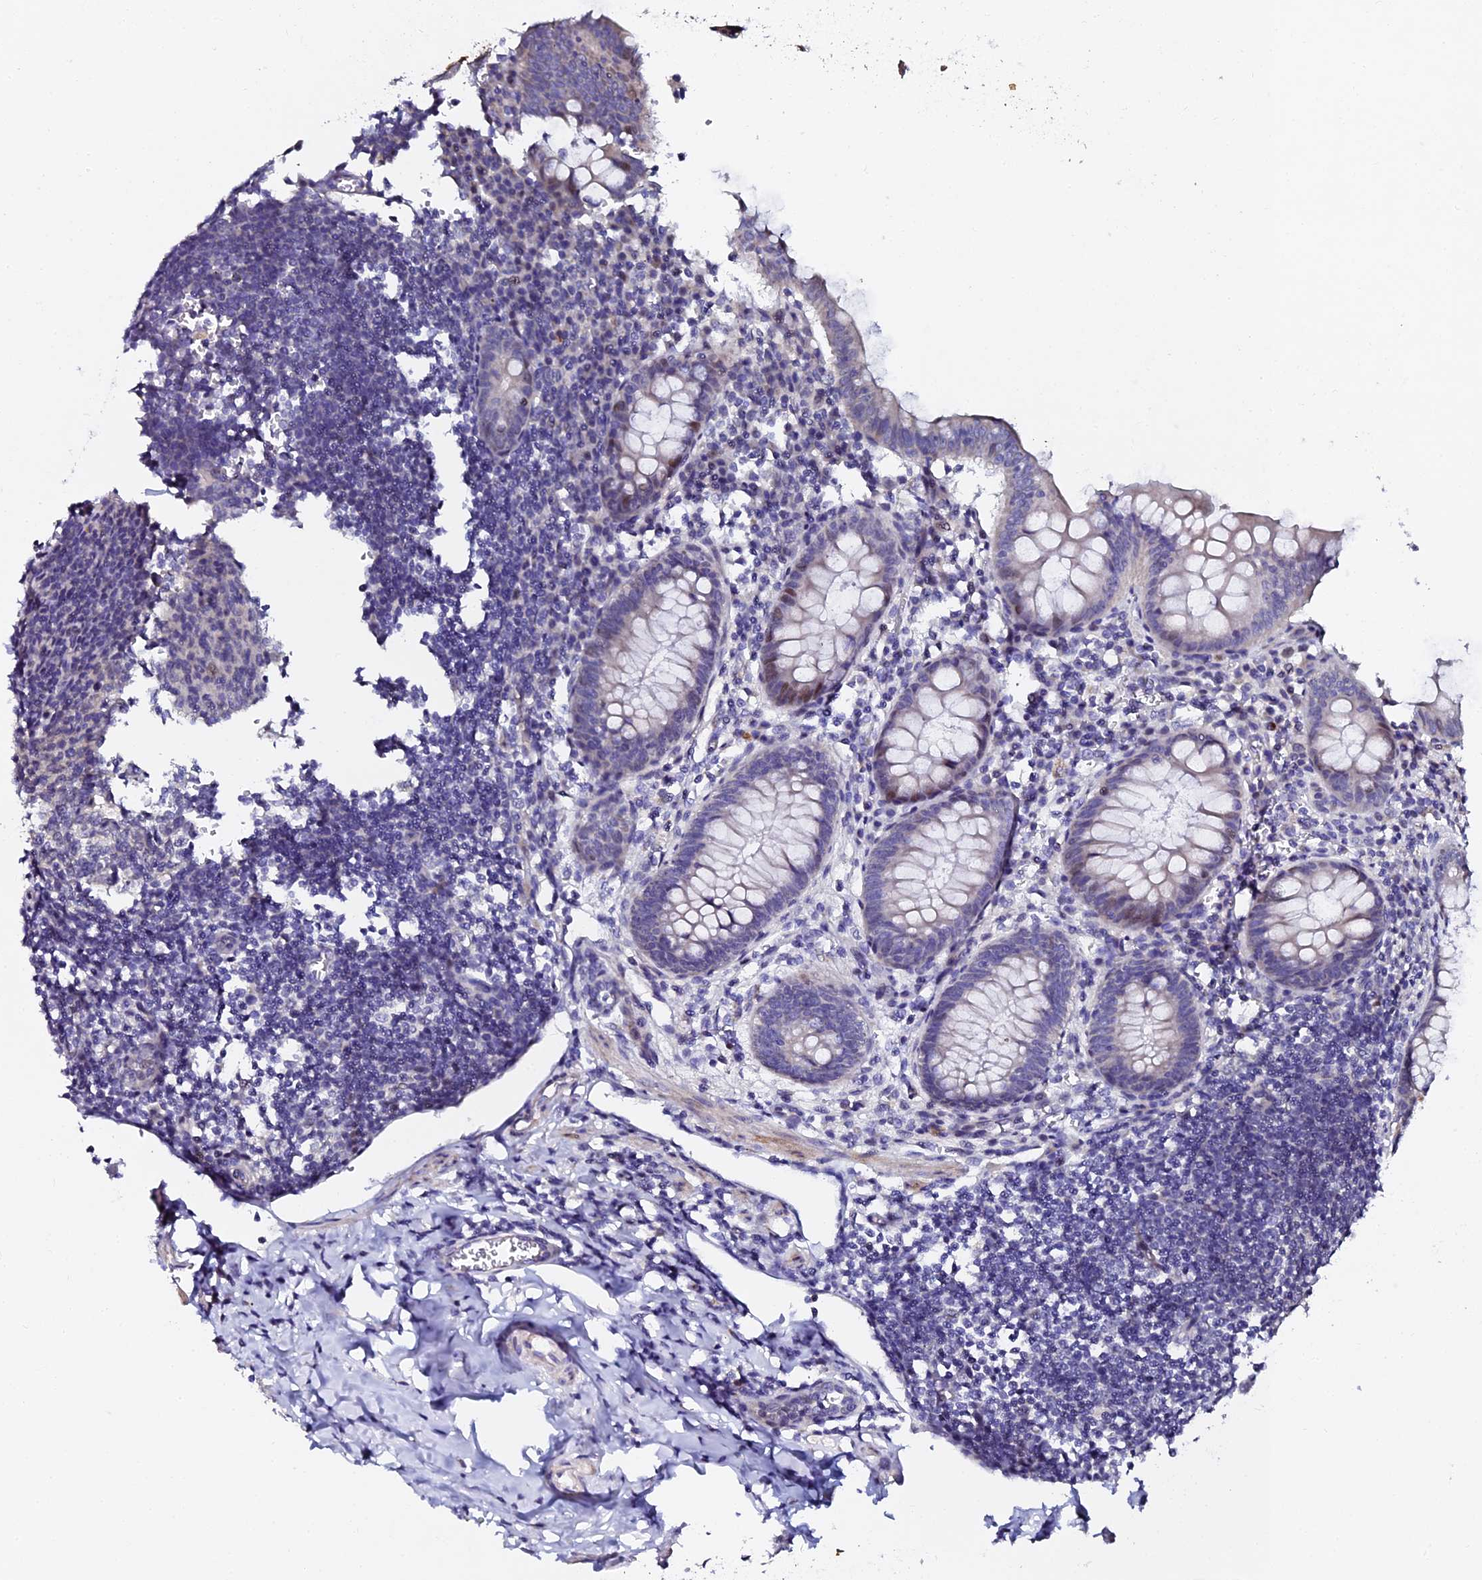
{"staining": {"intensity": "moderate", "quantity": "<25%", "location": "cytoplasmic/membranous,nuclear"}, "tissue": "appendix", "cell_type": "Glandular cells", "image_type": "normal", "snomed": [{"axis": "morphology", "description": "Normal tissue, NOS"}, {"axis": "topography", "description": "Appendix"}], "caption": "Protein expression analysis of normal appendix reveals moderate cytoplasmic/membranous,nuclear staining in approximately <25% of glandular cells.", "gene": "GPN3", "patient": {"sex": "female", "age": 33}}